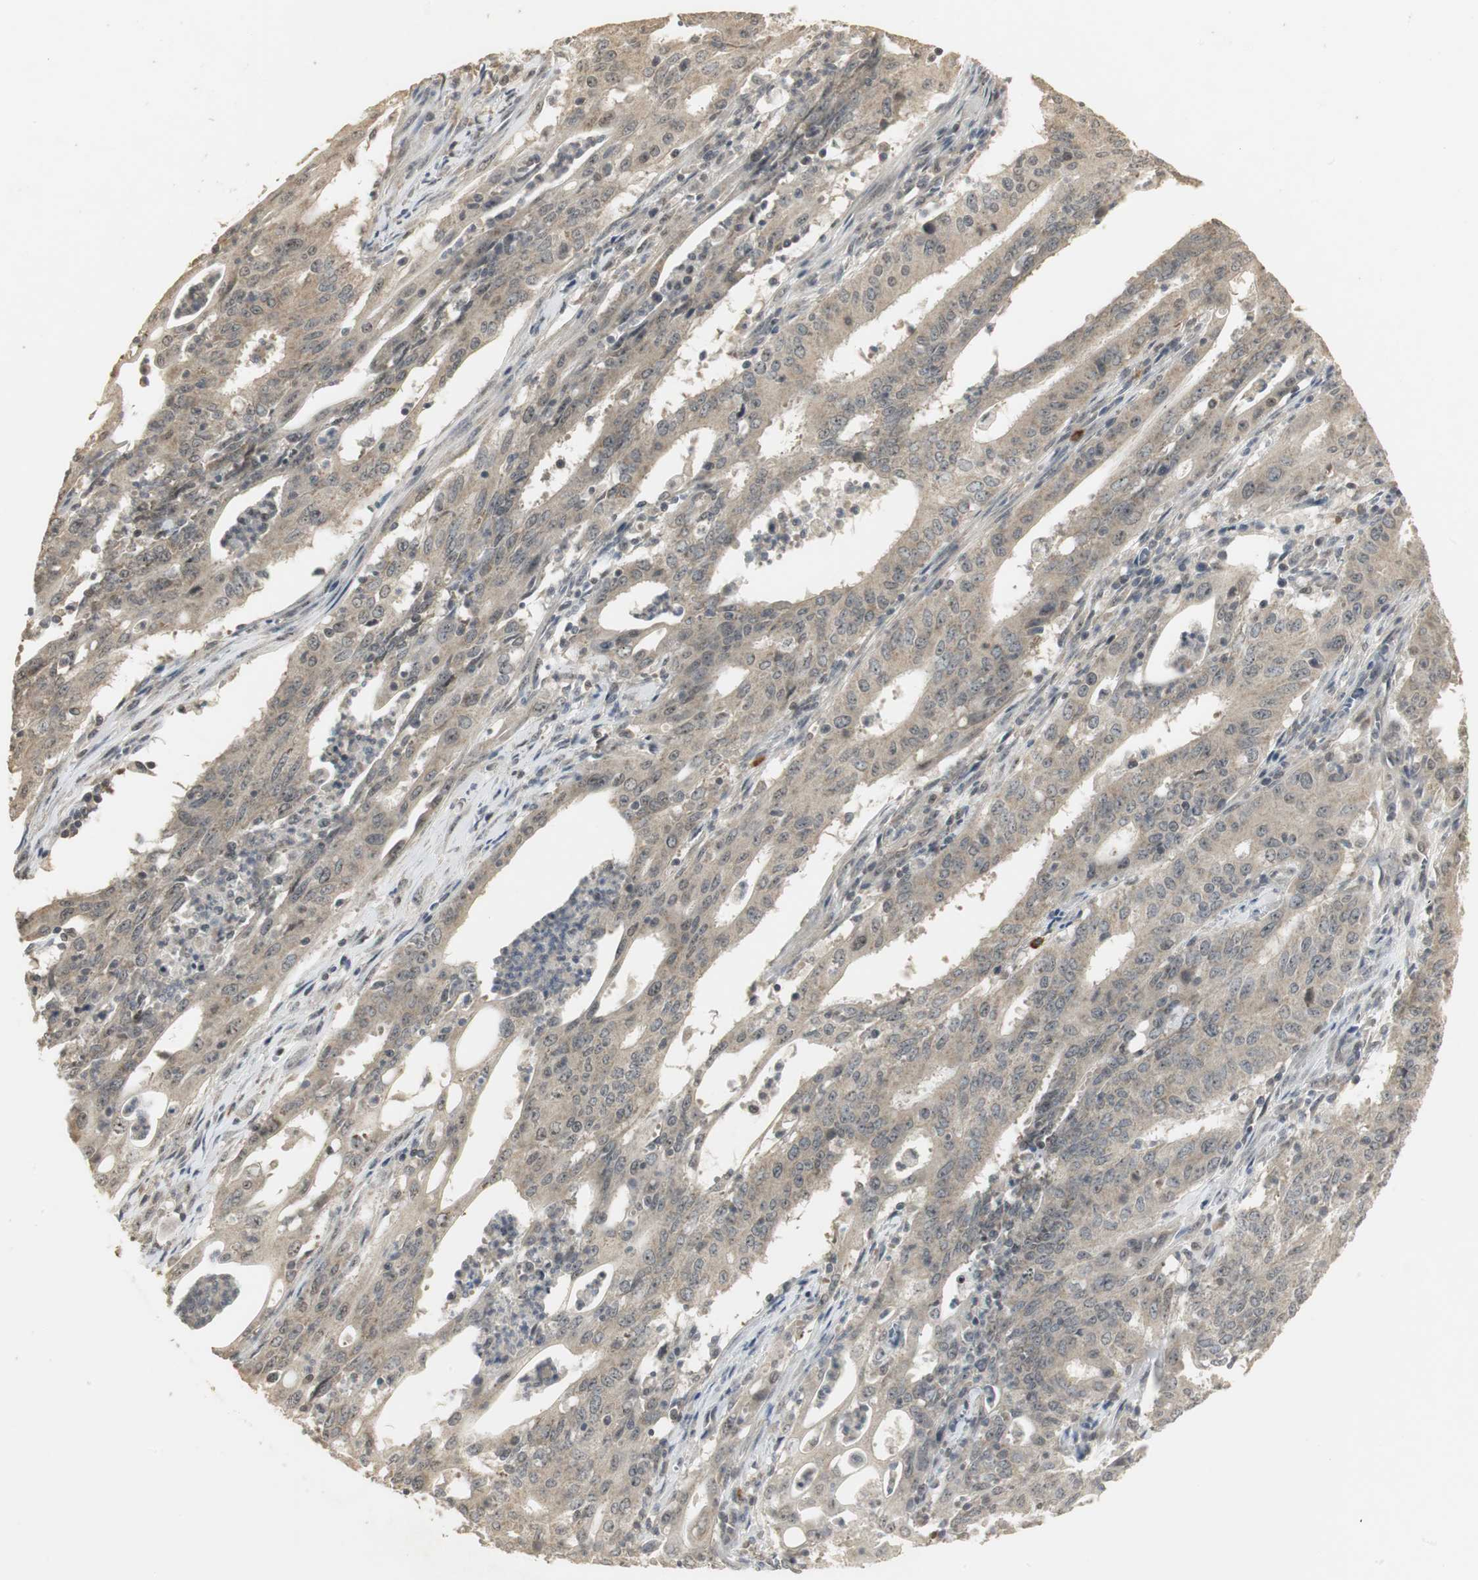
{"staining": {"intensity": "weak", "quantity": "25%-75%", "location": "cytoplasmic/membranous"}, "tissue": "cervical cancer", "cell_type": "Tumor cells", "image_type": "cancer", "snomed": [{"axis": "morphology", "description": "Adenocarcinoma, NOS"}, {"axis": "topography", "description": "Cervix"}], "caption": "Brown immunohistochemical staining in cervical cancer exhibits weak cytoplasmic/membranous expression in approximately 25%-75% of tumor cells. Using DAB (brown) and hematoxylin (blue) stains, captured at high magnification using brightfield microscopy.", "gene": "ELOA", "patient": {"sex": "female", "age": 44}}